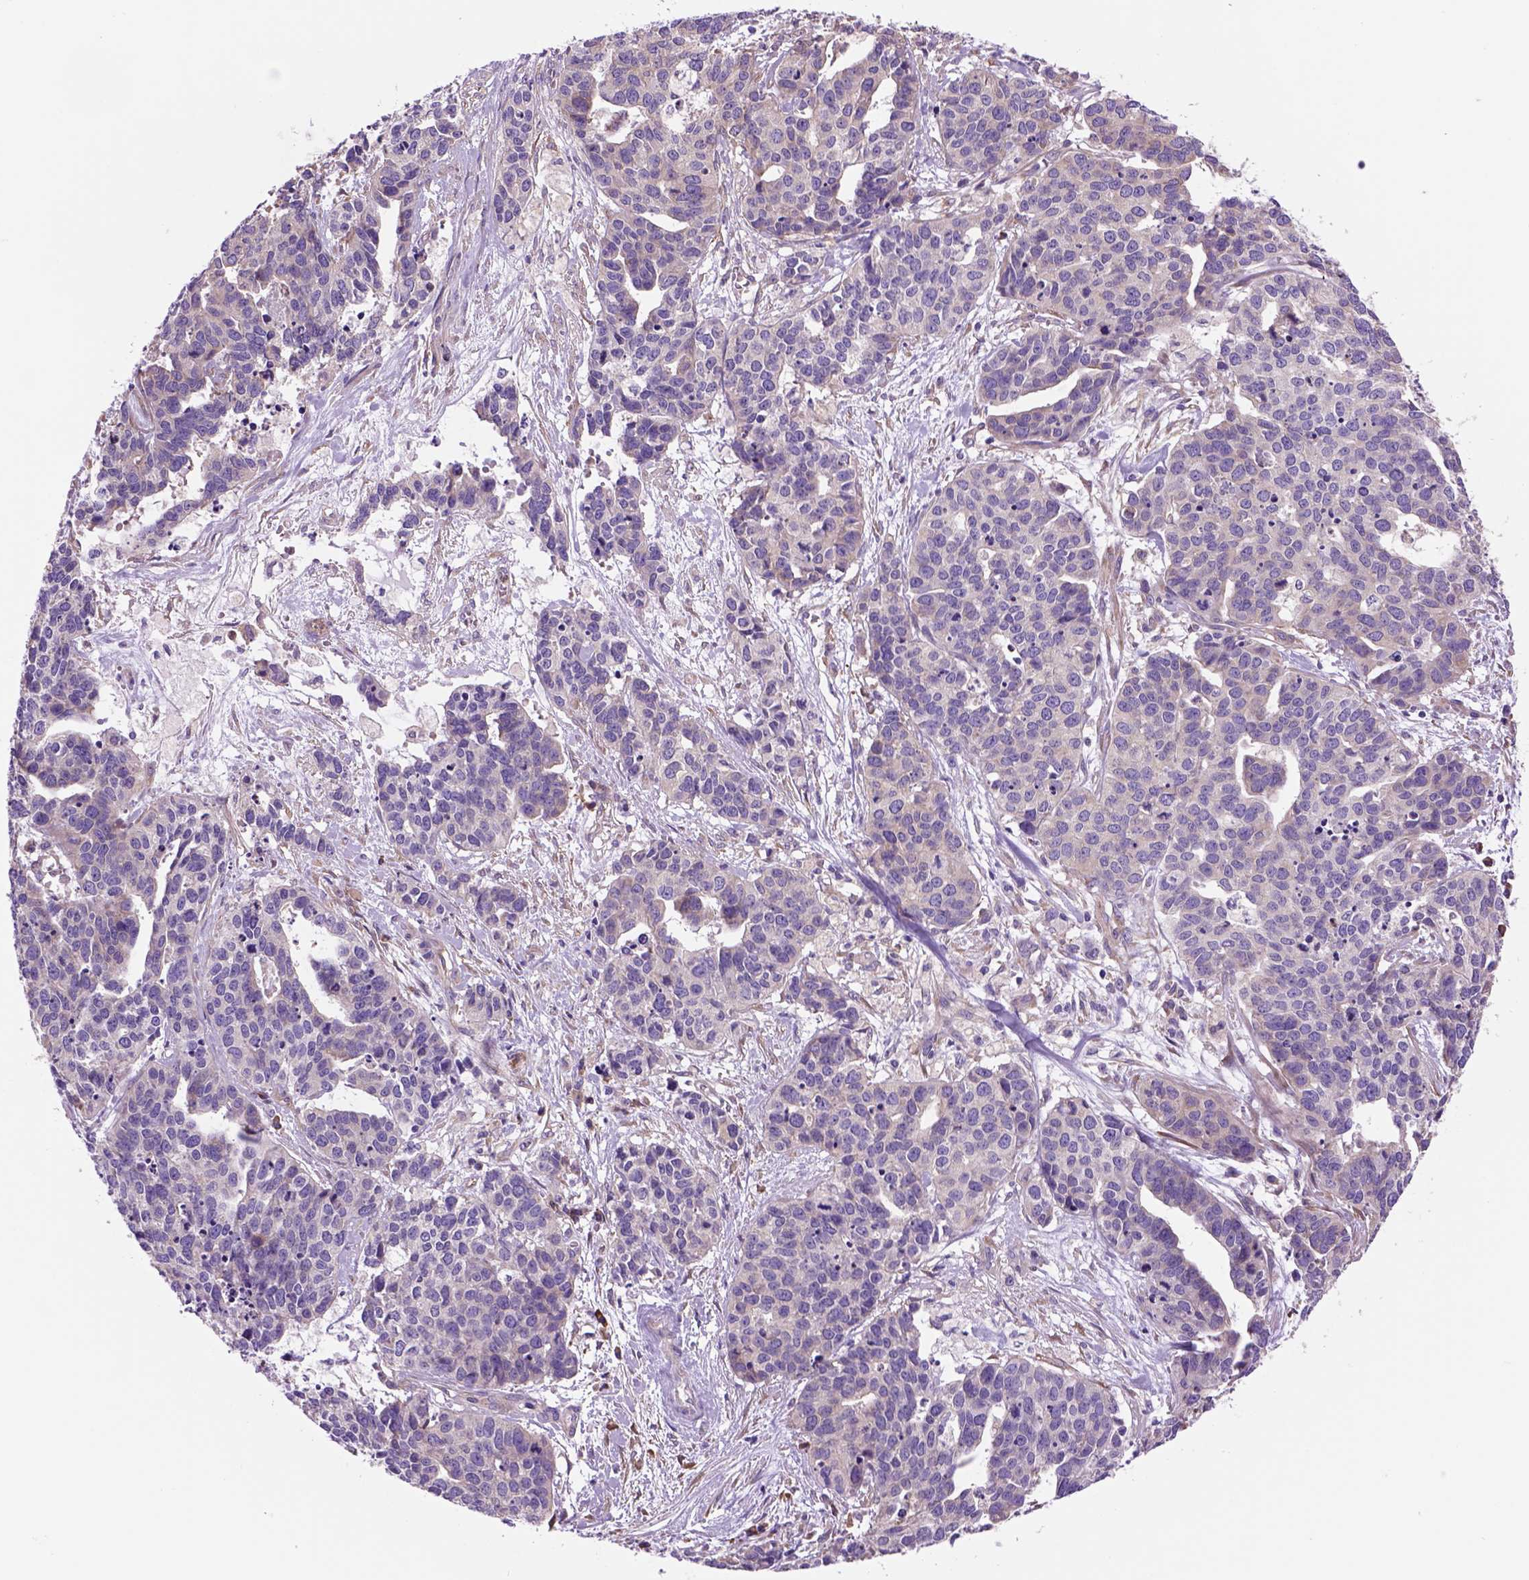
{"staining": {"intensity": "negative", "quantity": "none", "location": "none"}, "tissue": "ovarian cancer", "cell_type": "Tumor cells", "image_type": "cancer", "snomed": [{"axis": "morphology", "description": "Carcinoma, endometroid"}, {"axis": "topography", "description": "Ovary"}], "caption": "This is an IHC photomicrograph of ovarian cancer (endometroid carcinoma). There is no positivity in tumor cells.", "gene": "PIAS3", "patient": {"sex": "female", "age": 65}}